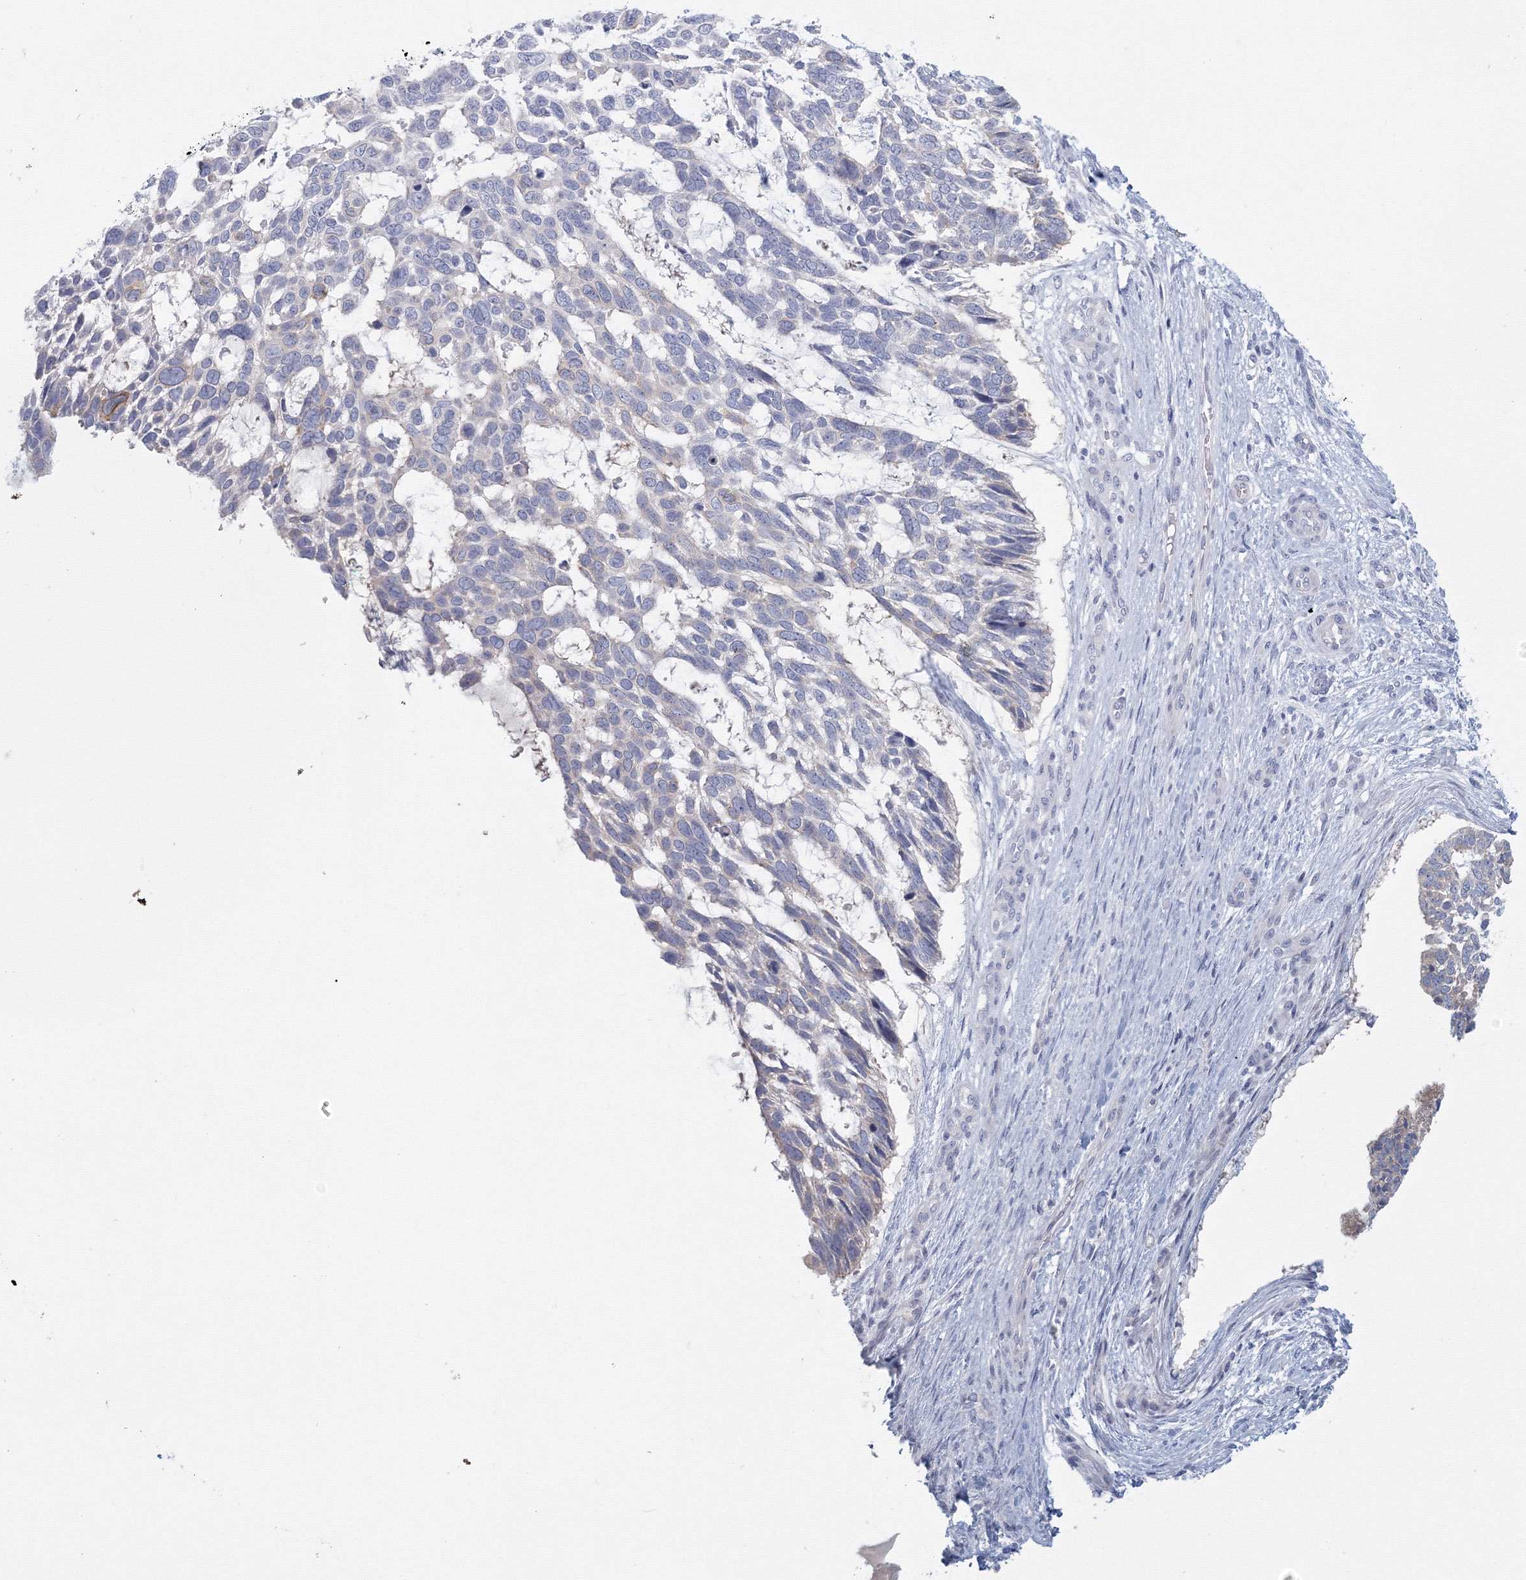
{"staining": {"intensity": "negative", "quantity": "none", "location": "none"}, "tissue": "skin cancer", "cell_type": "Tumor cells", "image_type": "cancer", "snomed": [{"axis": "morphology", "description": "Basal cell carcinoma"}, {"axis": "topography", "description": "Skin"}], "caption": "Tumor cells show no significant protein positivity in skin cancer.", "gene": "TACC2", "patient": {"sex": "male", "age": 88}}